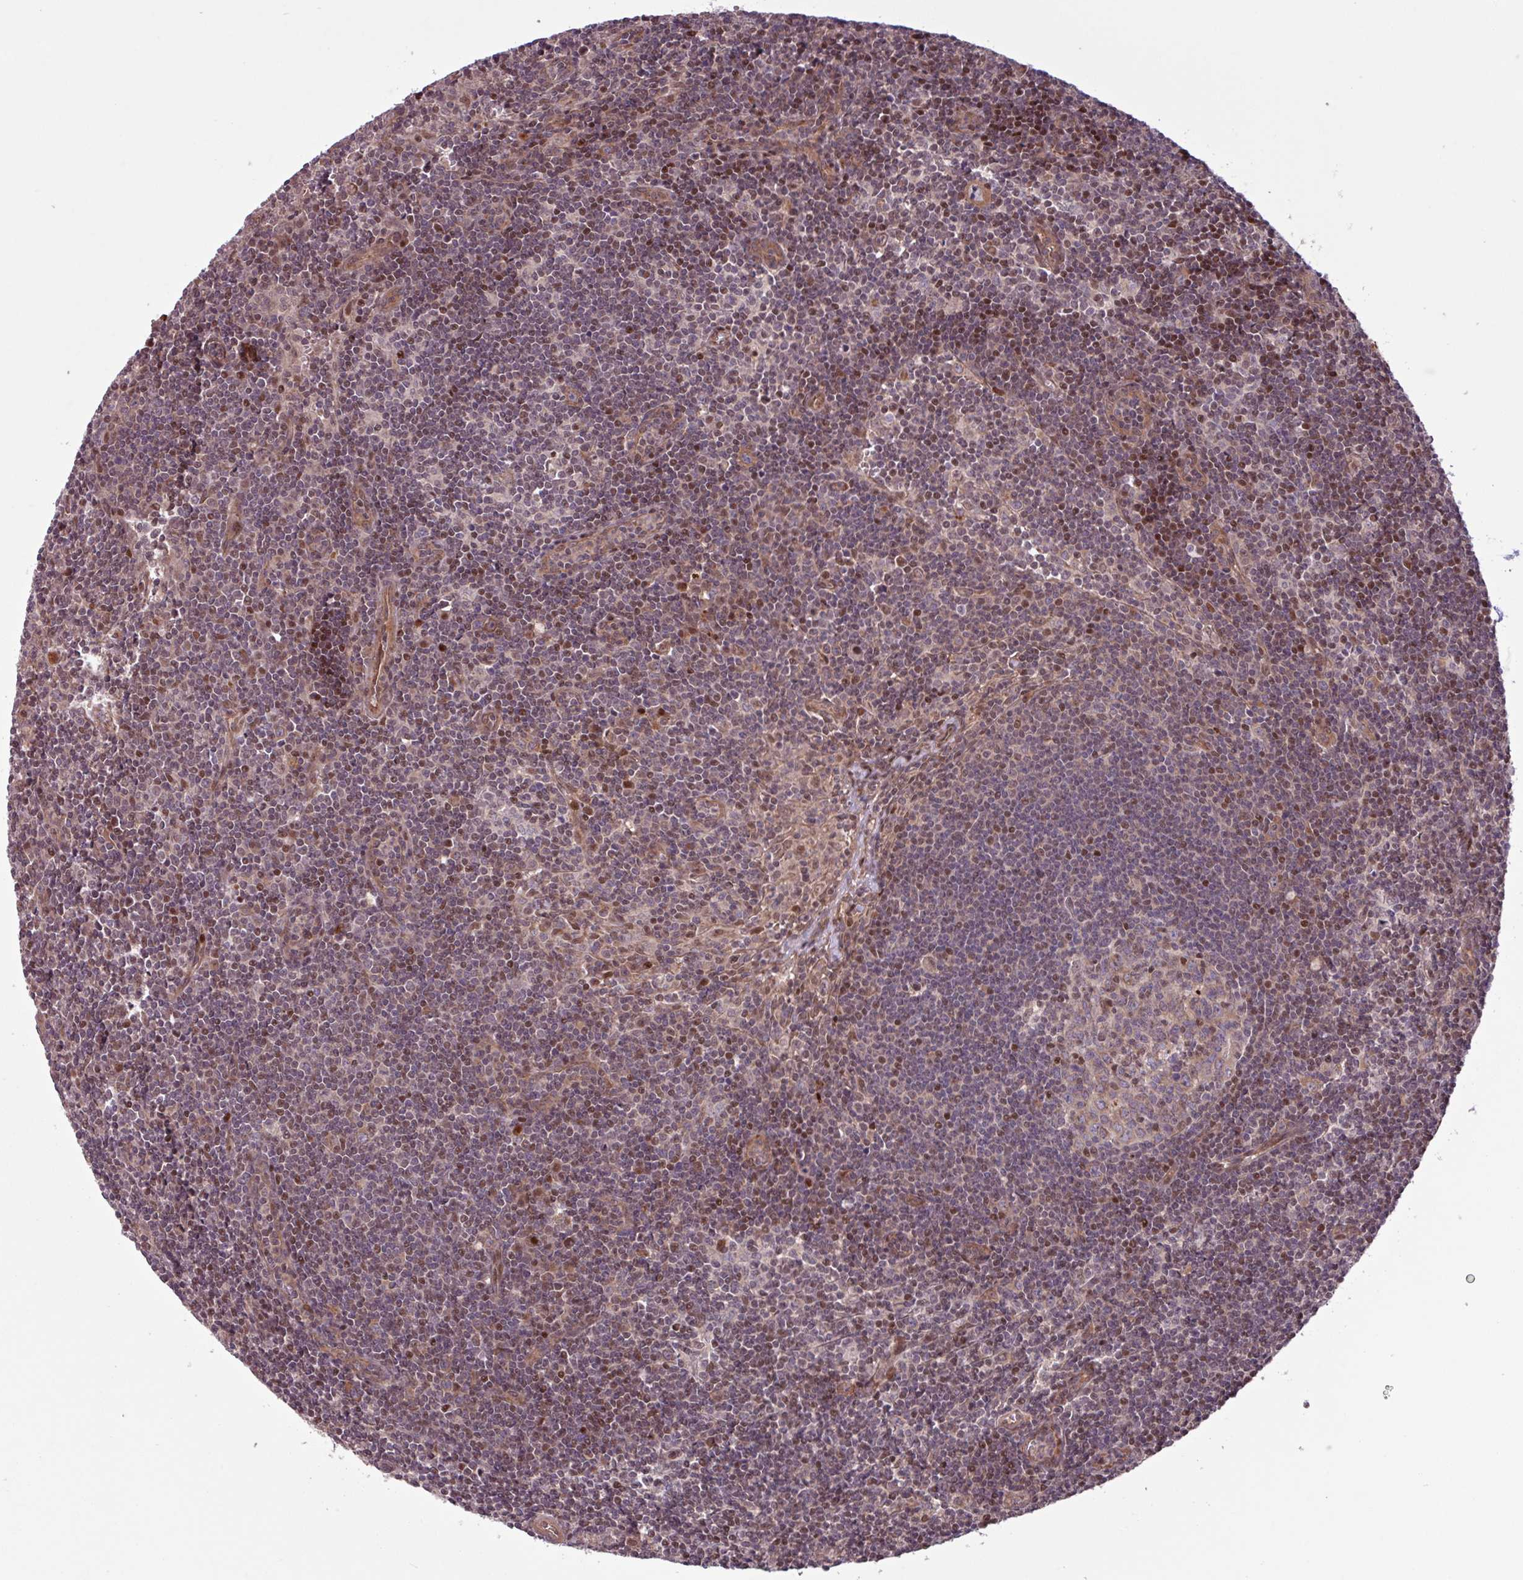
{"staining": {"intensity": "weak", "quantity": "<25%", "location": "nuclear"}, "tissue": "lymph node", "cell_type": "Germinal center cells", "image_type": "normal", "snomed": [{"axis": "morphology", "description": "Normal tissue, NOS"}, {"axis": "topography", "description": "Lymph node"}], "caption": "Immunohistochemistry micrograph of benign human lymph node stained for a protein (brown), which exhibits no expression in germinal center cells.", "gene": "PDPR", "patient": {"sex": "female", "age": 29}}